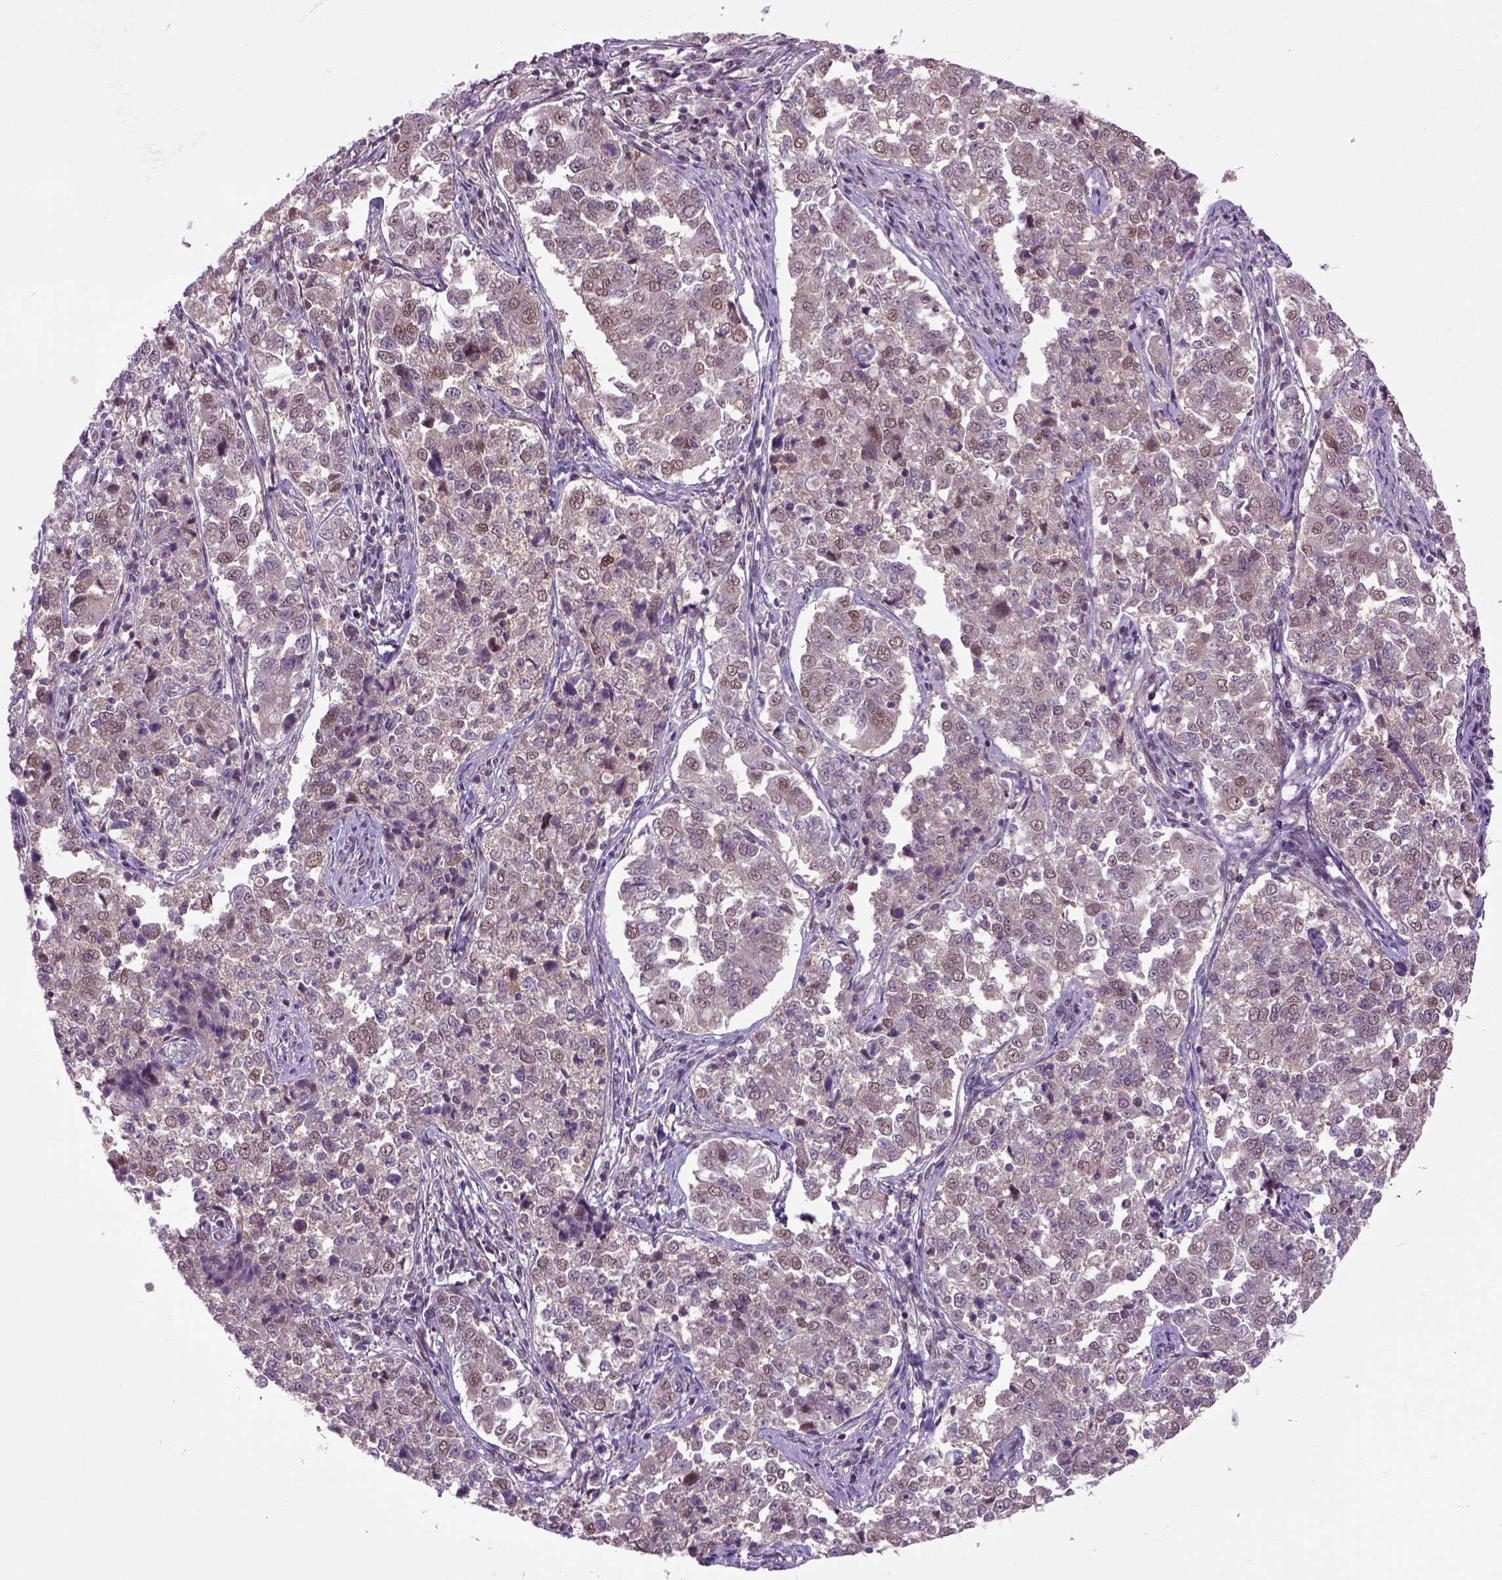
{"staining": {"intensity": "moderate", "quantity": "<25%", "location": "nuclear"}, "tissue": "endometrial cancer", "cell_type": "Tumor cells", "image_type": "cancer", "snomed": [{"axis": "morphology", "description": "Adenocarcinoma, NOS"}, {"axis": "topography", "description": "Endometrium"}], "caption": "Brown immunohistochemical staining in human adenocarcinoma (endometrial) shows moderate nuclear positivity in approximately <25% of tumor cells.", "gene": "UBA3", "patient": {"sex": "female", "age": 43}}